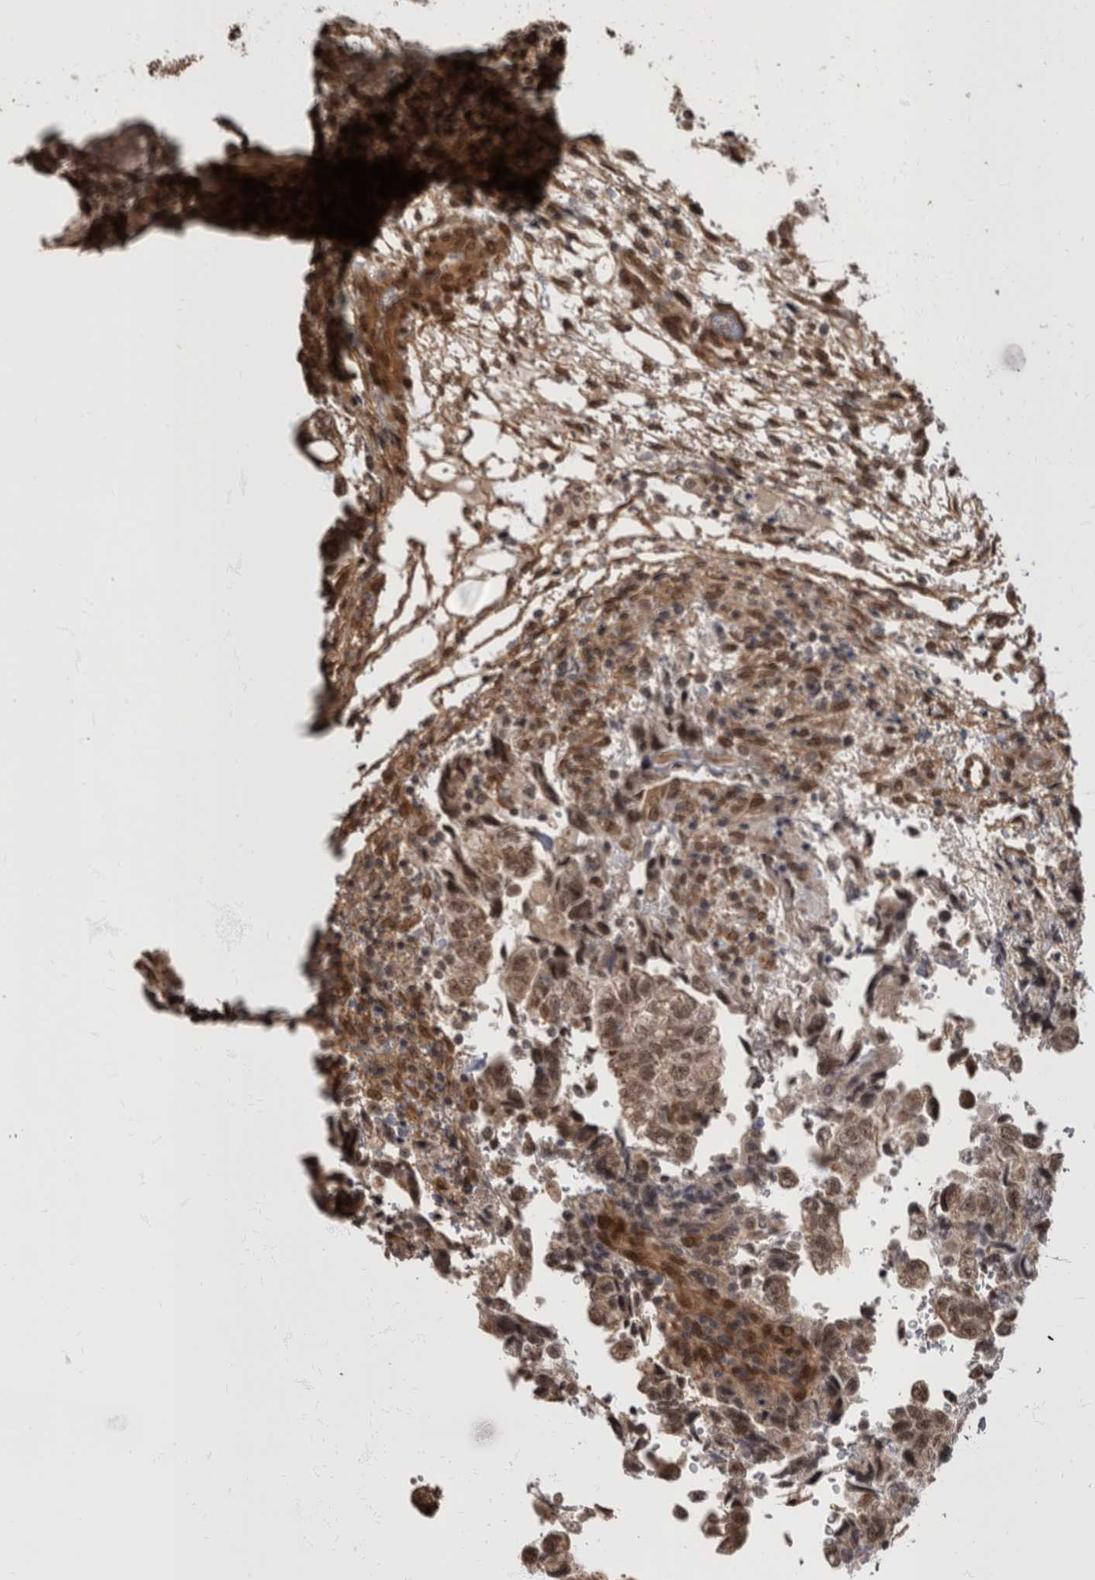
{"staining": {"intensity": "moderate", "quantity": ">75%", "location": "nuclear"}, "tissue": "testis cancer", "cell_type": "Tumor cells", "image_type": "cancer", "snomed": [{"axis": "morphology", "description": "Normal tissue, NOS"}, {"axis": "morphology", "description": "Carcinoma, Embryonal, NOS"}, {"axis": "topography", "description": "Testis"}], "caption": "Immunohistochemical staining of human testis cancer displays medium levels of moderate nuclear protein expression in about >75% of tumor cells.", "gene": "AKT3", "patient": {"sex": "male", "age": 36}}